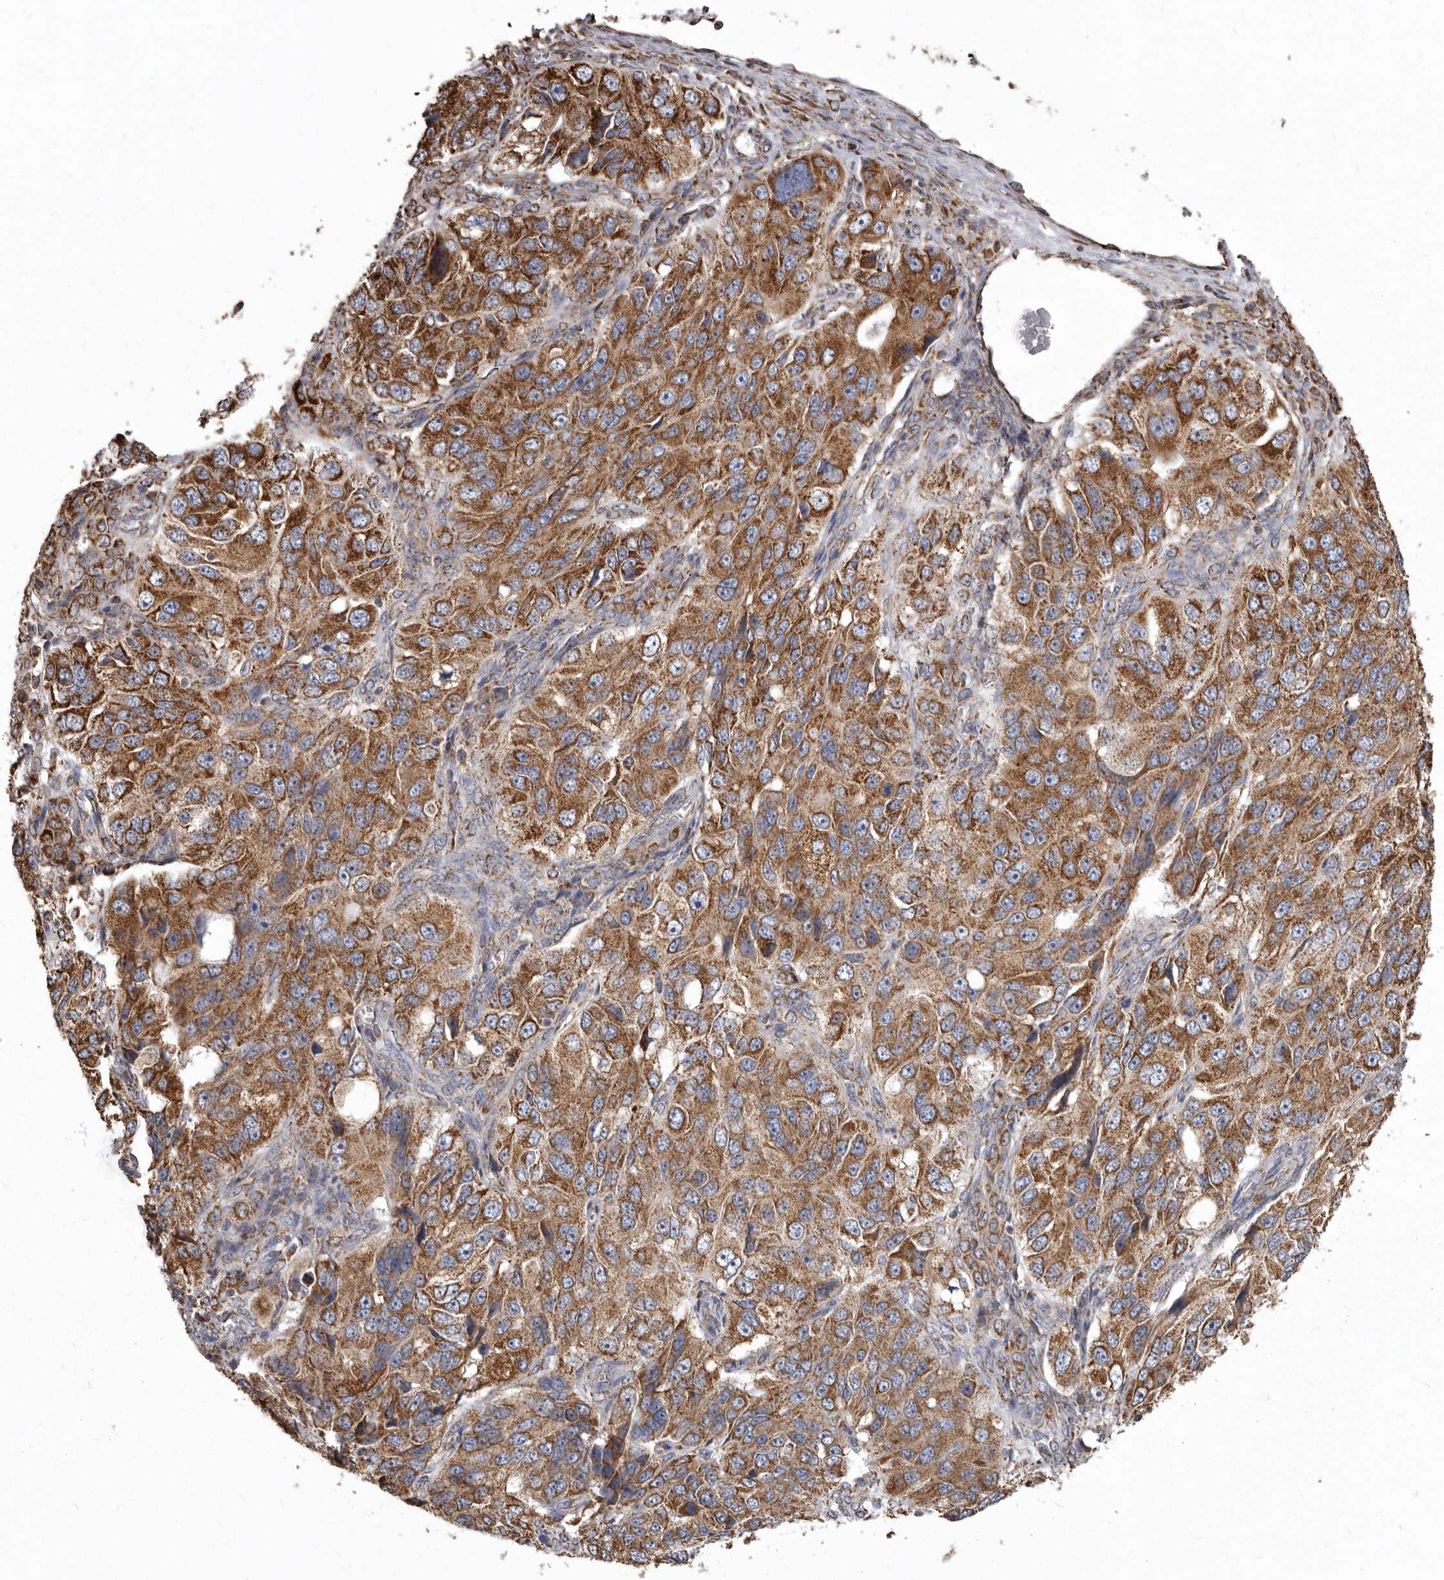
{"staining": {"intensity": "moderate", "quantity": ">75%", "location": "cytoplasmic/membranous"}, "tissue": "ovarian cancer", "cell_type": "Tumor cells", "image_type": "cancer", "snomed": [{"axis": "morphology", "description": "Carcinoma, endometroid"}, {"axis": "topography", "description": "Ovary"}], "caption": "The photomicrograph demonstrates staining of endometroid carcinoma (ovarian), revealing moderate cytoplasmic/membranous protein positivity (brown color) within tumor cells.", "gene": "CDK5RAP3", "patient": {"sex": "female", "age": 51}}